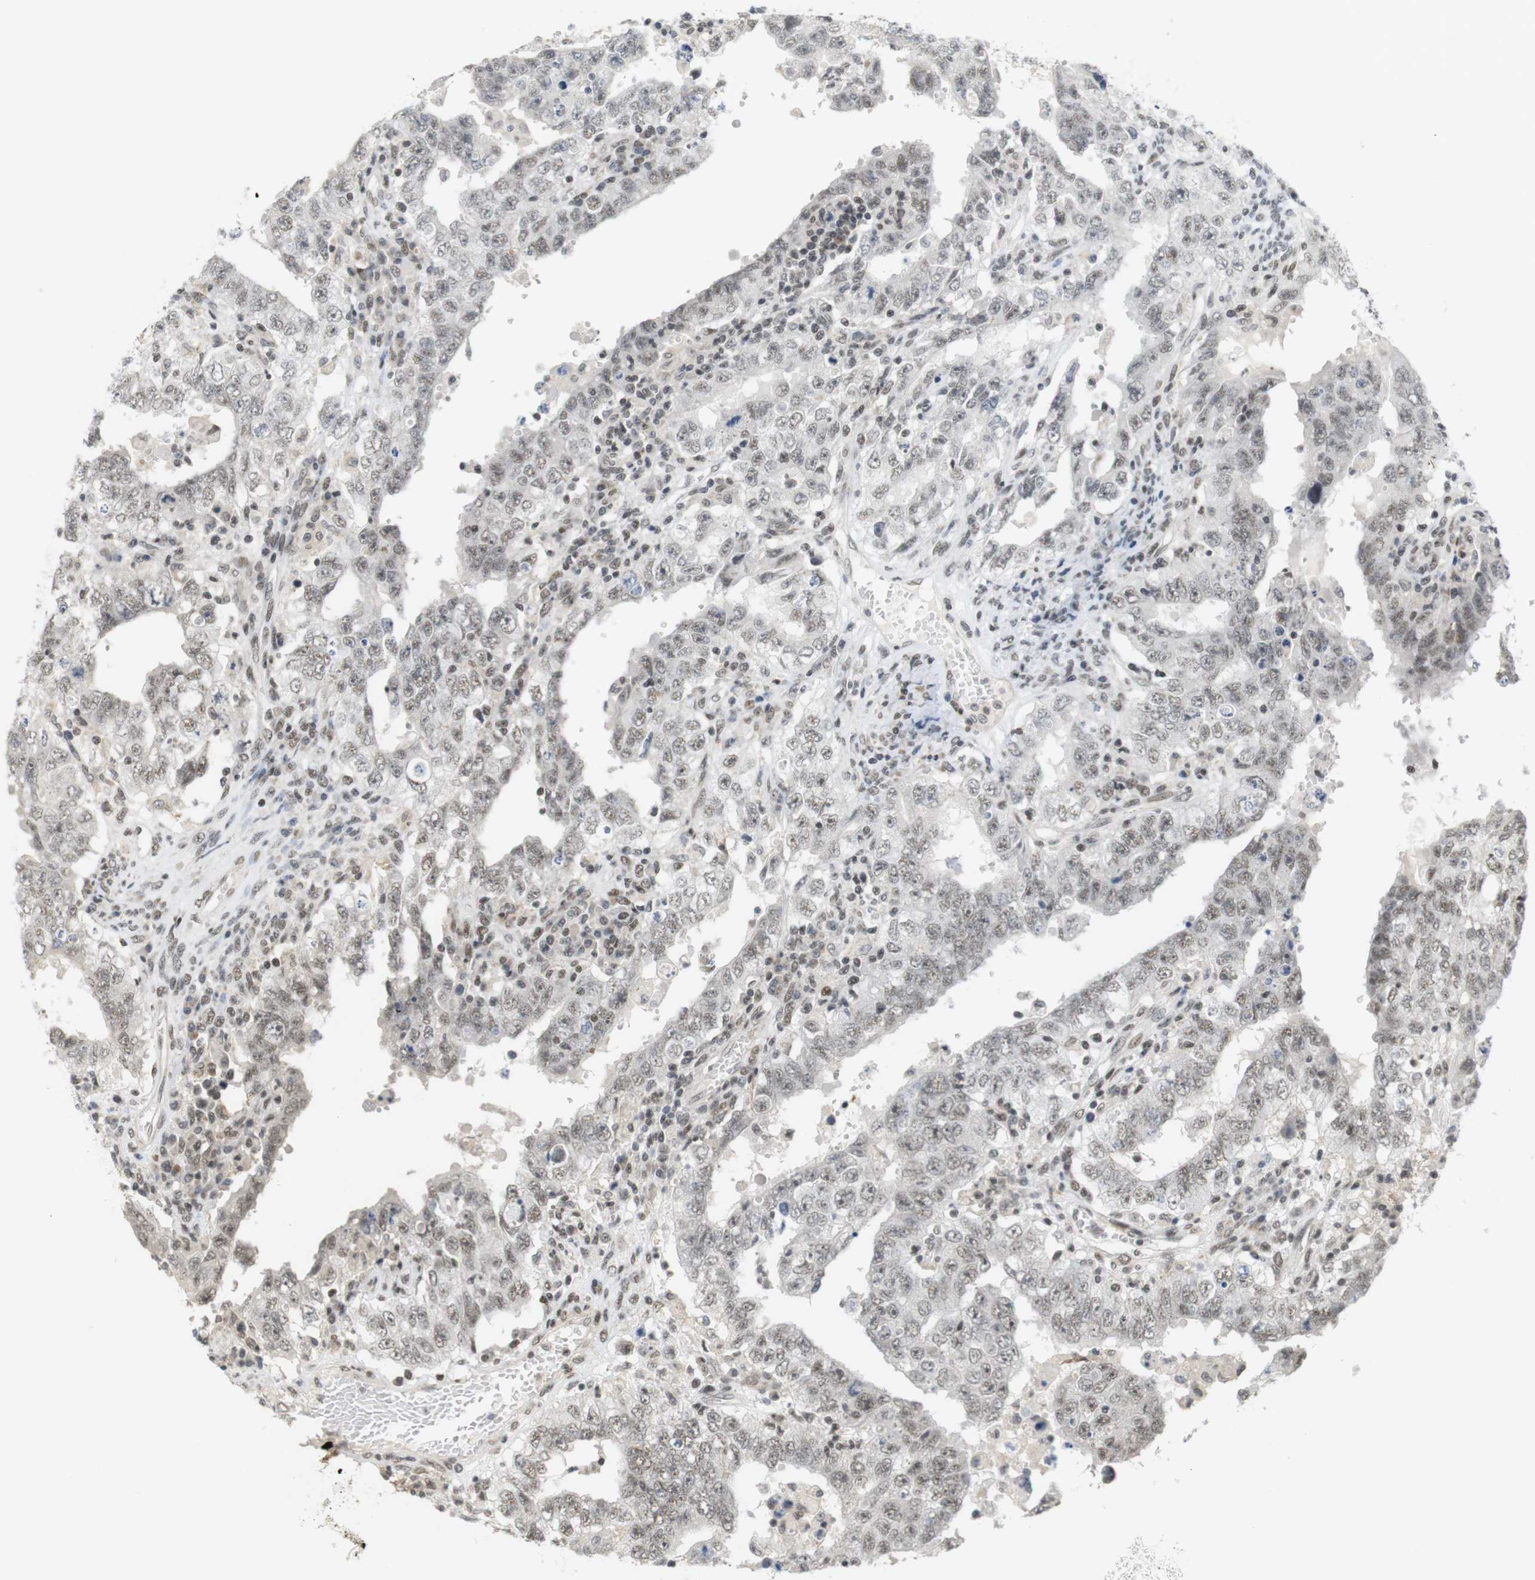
{"staining": {"intensity": "weak", "quantity": "25%-75%", "location": "nuclear"}, "tissue": "testis cancer", "cell_type": "Tumor cells", "image_type": "cancer", "snomed": [{"axis": "morphology", "description": "Carcinoma, Embryonal, NOS"}, {"axis": "topography", "description": "Testis"}], "caption": "There is low levels of weak nuclear expression in tumor cells of testis cancer, as demonstrated by immunohistochemical staining (brown color).", "gene": "BRD4", "patient": {"sex": "male", "age": 26}}